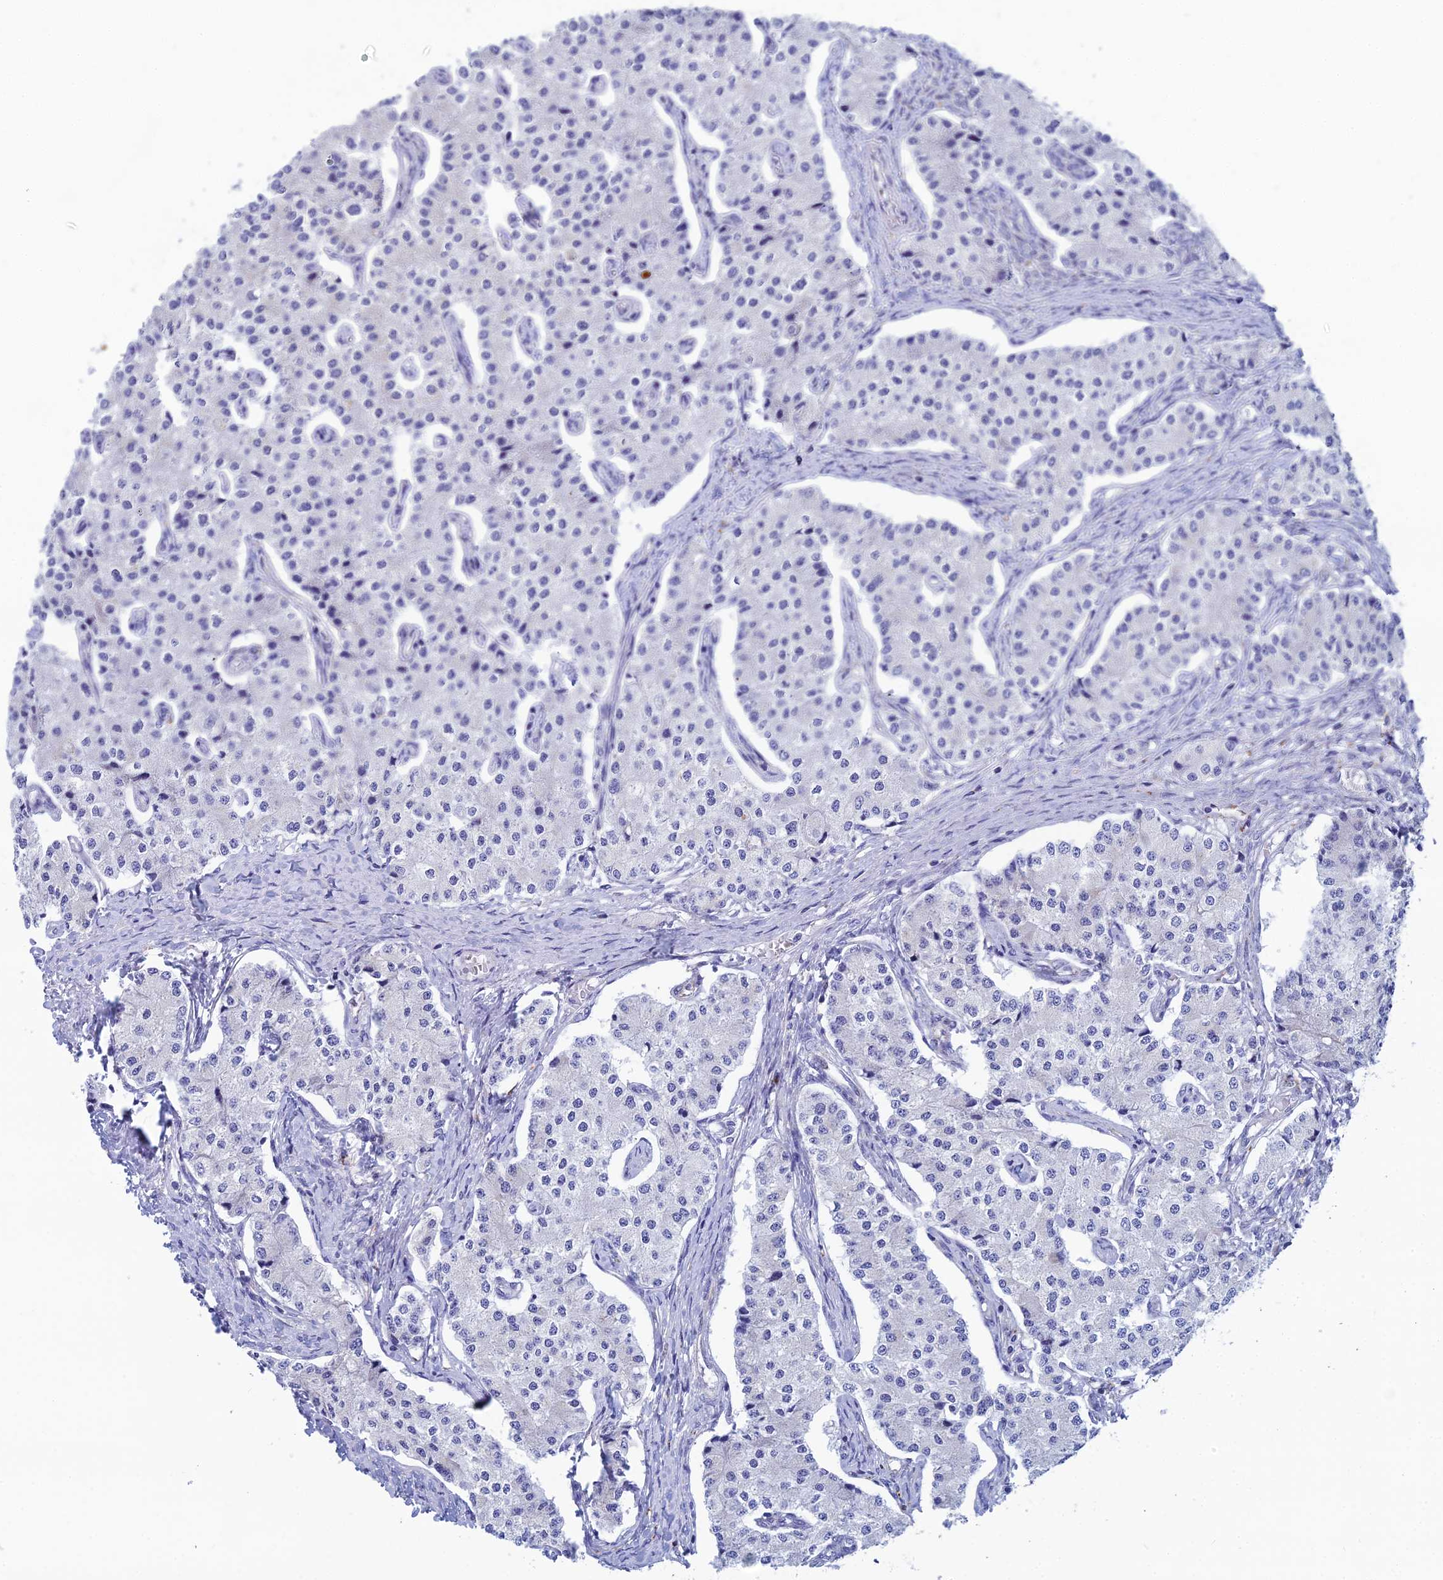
{"staining": {"intensity": "negative", "quantity": "none", "location": "none"}, "tissue": "carcinoid", "cell_type": "Tumor cells", "image_type": "cancer", "snomed": [{"axis": "morphology", "description": "Carcinoid, malignant, NOS"}, {"axis": "topography", "description": "Colon"}], "caption": "Immunohistochemistry (IHC) of carcinoid (malignant) demonstrates no positivity in tumor cells.", "gene": "CFAP210", "patient": {"sex": "female", "age": 52}}